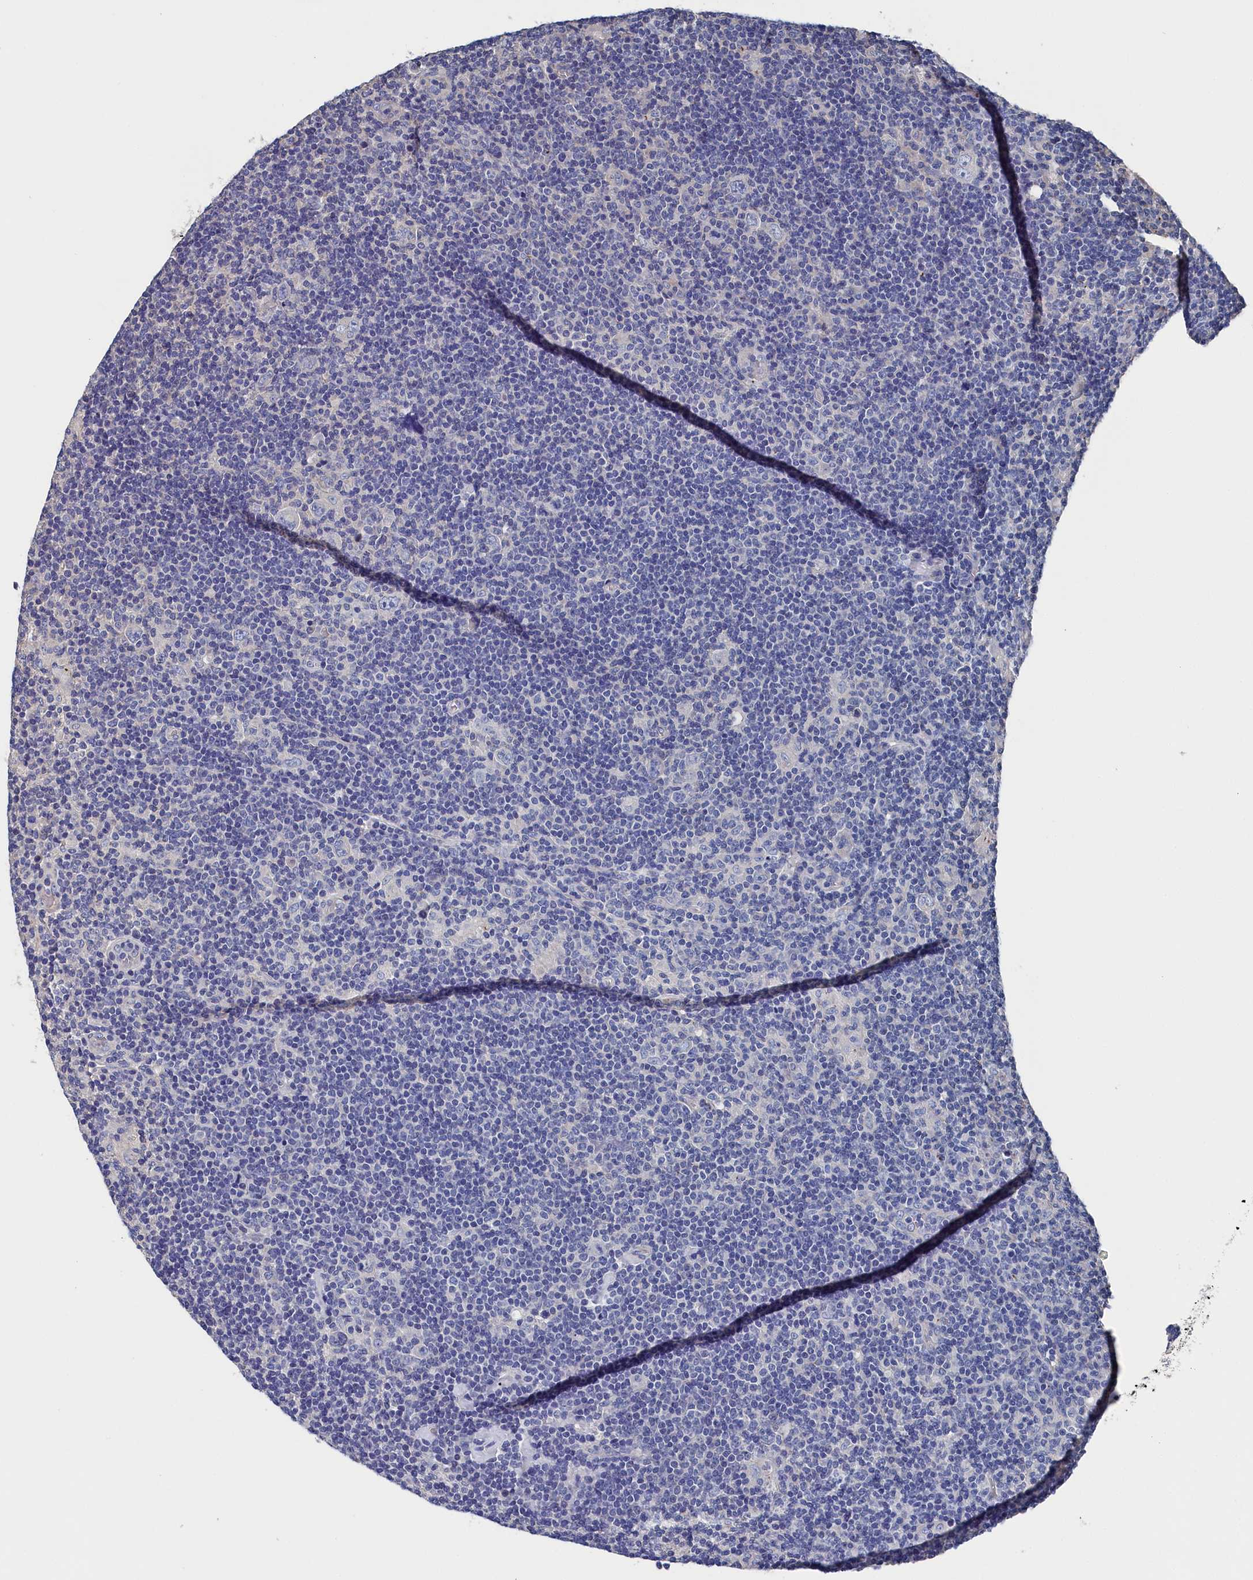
{"staining": {"intensity": "negative", "quantity": "none", "location": "none"}, "tissue": "lymphoma", "cell_type": "Tumor cells", "image_type": "cancer", "snomed": [{"axis": "morphology", "description": "Hodgkin's disease, NOS"}, {"axis": "topography", "description": "Lymph node"}], "caption": "An immunohistochemistry (IHC) micrograph of Hodgkin's disease is shown. There is no staining in tumor cells of Hodgkin's disease.", "gene": "BHMT", "patient": {"sex": "female", "age": 57}}